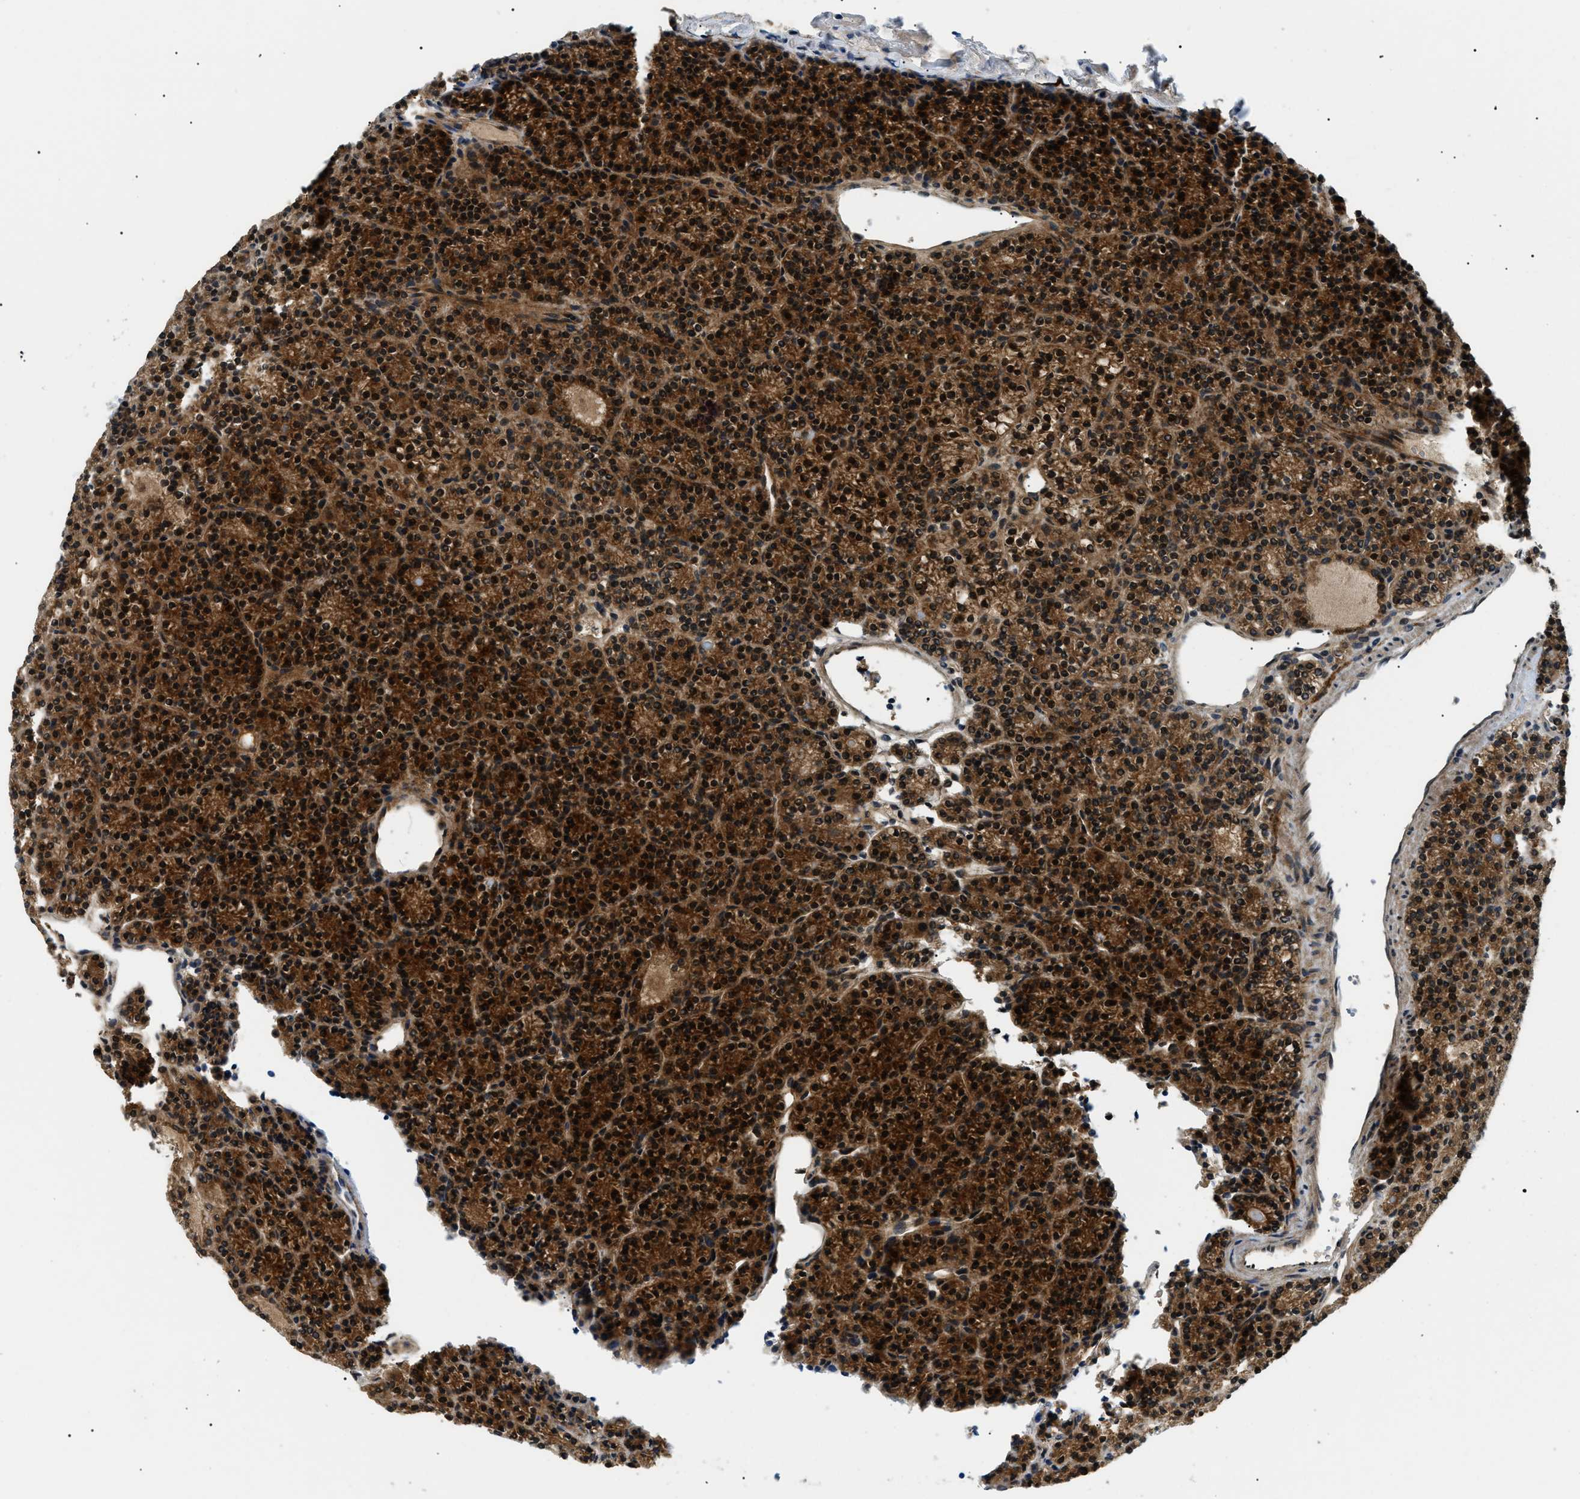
{"staining": {"intensity": "strong", "quantity": ">75%", "location": "cytoplasmic/membranous,nuclear"}, "tissue": "parathyroid gland", "cell_type": "Glandular cells", "image_type": "normal", "snomed": [{"axis": "morphology", "description": "Normal tissue, NOS"}, {"axis": "morphology", "description": "Adenoma, NOS"}, {"axis": "topography", "description": "Parathyroid gland"}], "caption": "An immunohistochemistry micrograph of benign tissue is shown. Protein staining in brown labels strong cytoplasmic/membranous,nuclear positivity in parathyroid gland within glandular cells.", "gene": "ATP6AP1", "patient": {"sex": "female", "age": 64}}